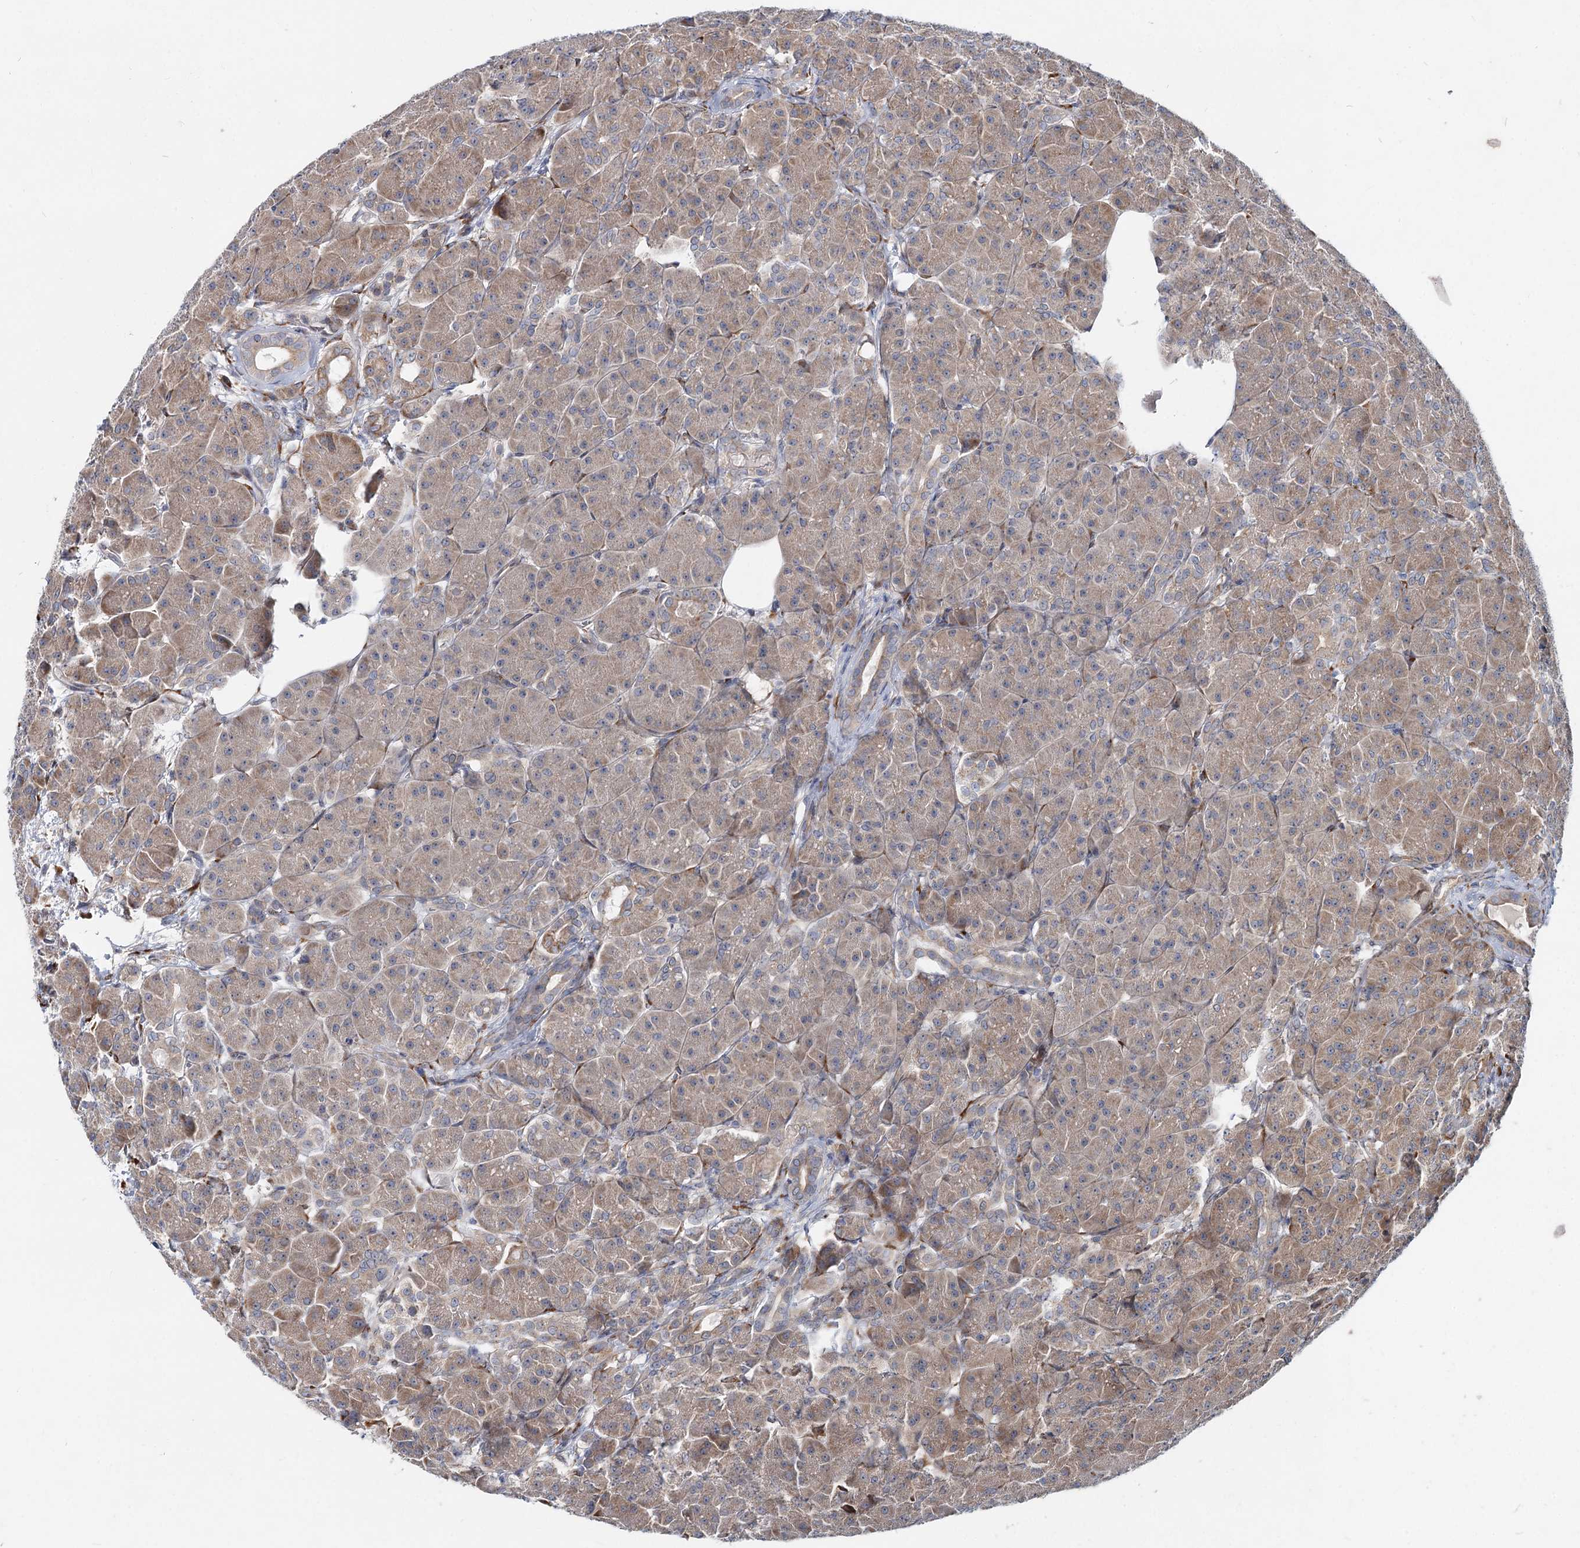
{"staining": {"intensity": "weak", "quantity": ">75%", "location": "cytoplasmic/membranous"}, "tissue": "pancreas", "cell_type": "Exocrine glandular cells", "image_type": "normal", "snomed": [{"axis": "morphology", "description": "Normal tissue, NOS"}, {"axis": "topography", "description": "Pancreas"}], "caption": "A low amount of weak cytoplasmic/membranous expression is seen in about >75% of exocrine glandular cells in normal pancreas.", "gene": "SPART", "patient": {"sex": "male", "age": 63}}